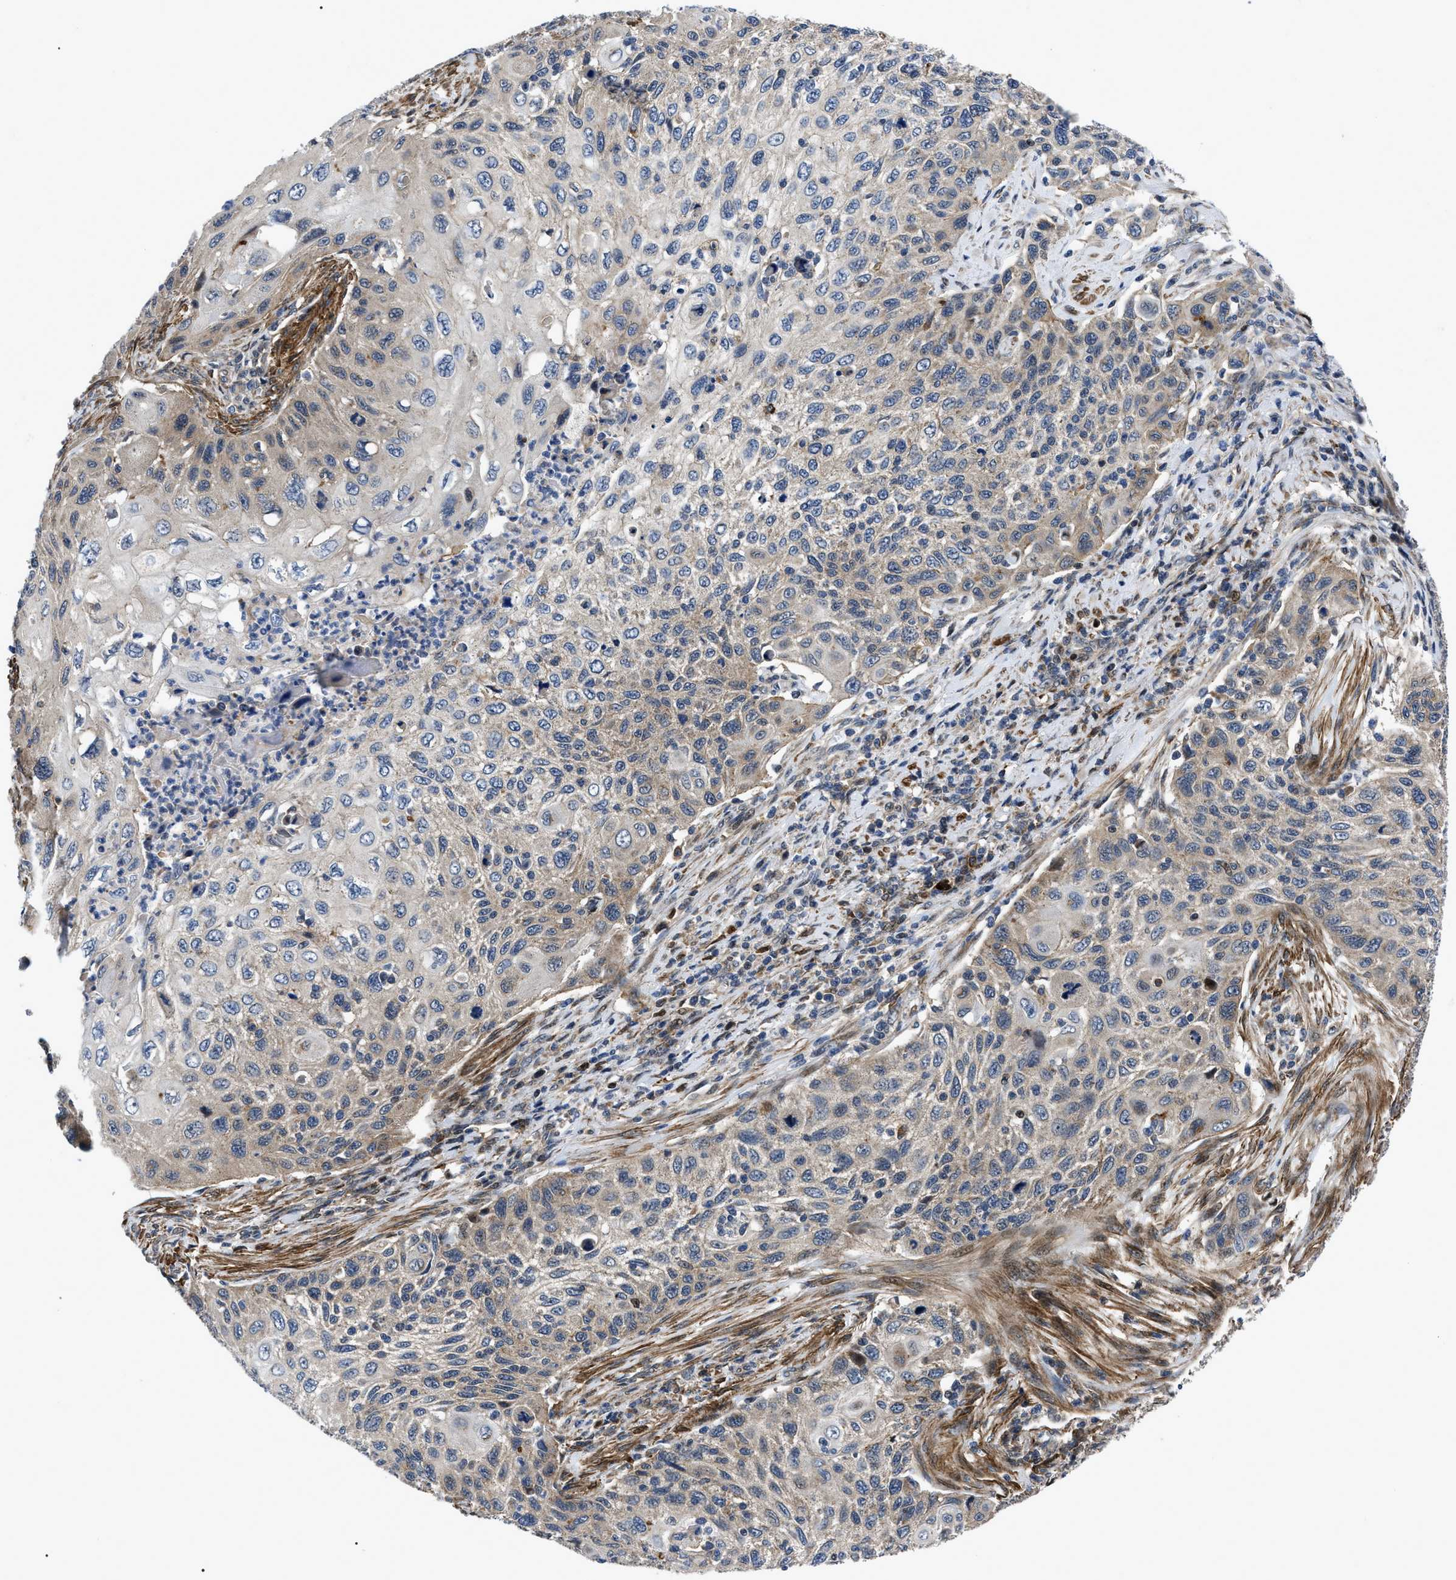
{"staining": {"intensity": "moderate", "quantity": "25%-75%", "location": "cytoplasmic/membranous"}, "tissue": "cervical cancer", "cell_type": "Tumor cells", "image_type": "cancer", "snomed": [{"axis": "morphology", "description": "Squamous cell carcinoma, NOS"}, {"axis": "topography", "description": "Cervix"}], "caption": "High-magnification brightfield microscopy of cervical cancer (squamous cell carcinoma) stained with DAB (brown) and counterstained with hematoxylin (blue). tumor cells exhibit moderate cytoplasmic/membranous staining is seen in approximately25%-75% of cells. The staining is performed using DAB (3,3'-diaminobenzidine) brown chromogen to label protein expression. The nuclei are counter-stained blue using hematoxylin.", "gene": "PPWD1", "patient": {"sex": "female", "age": 70}}